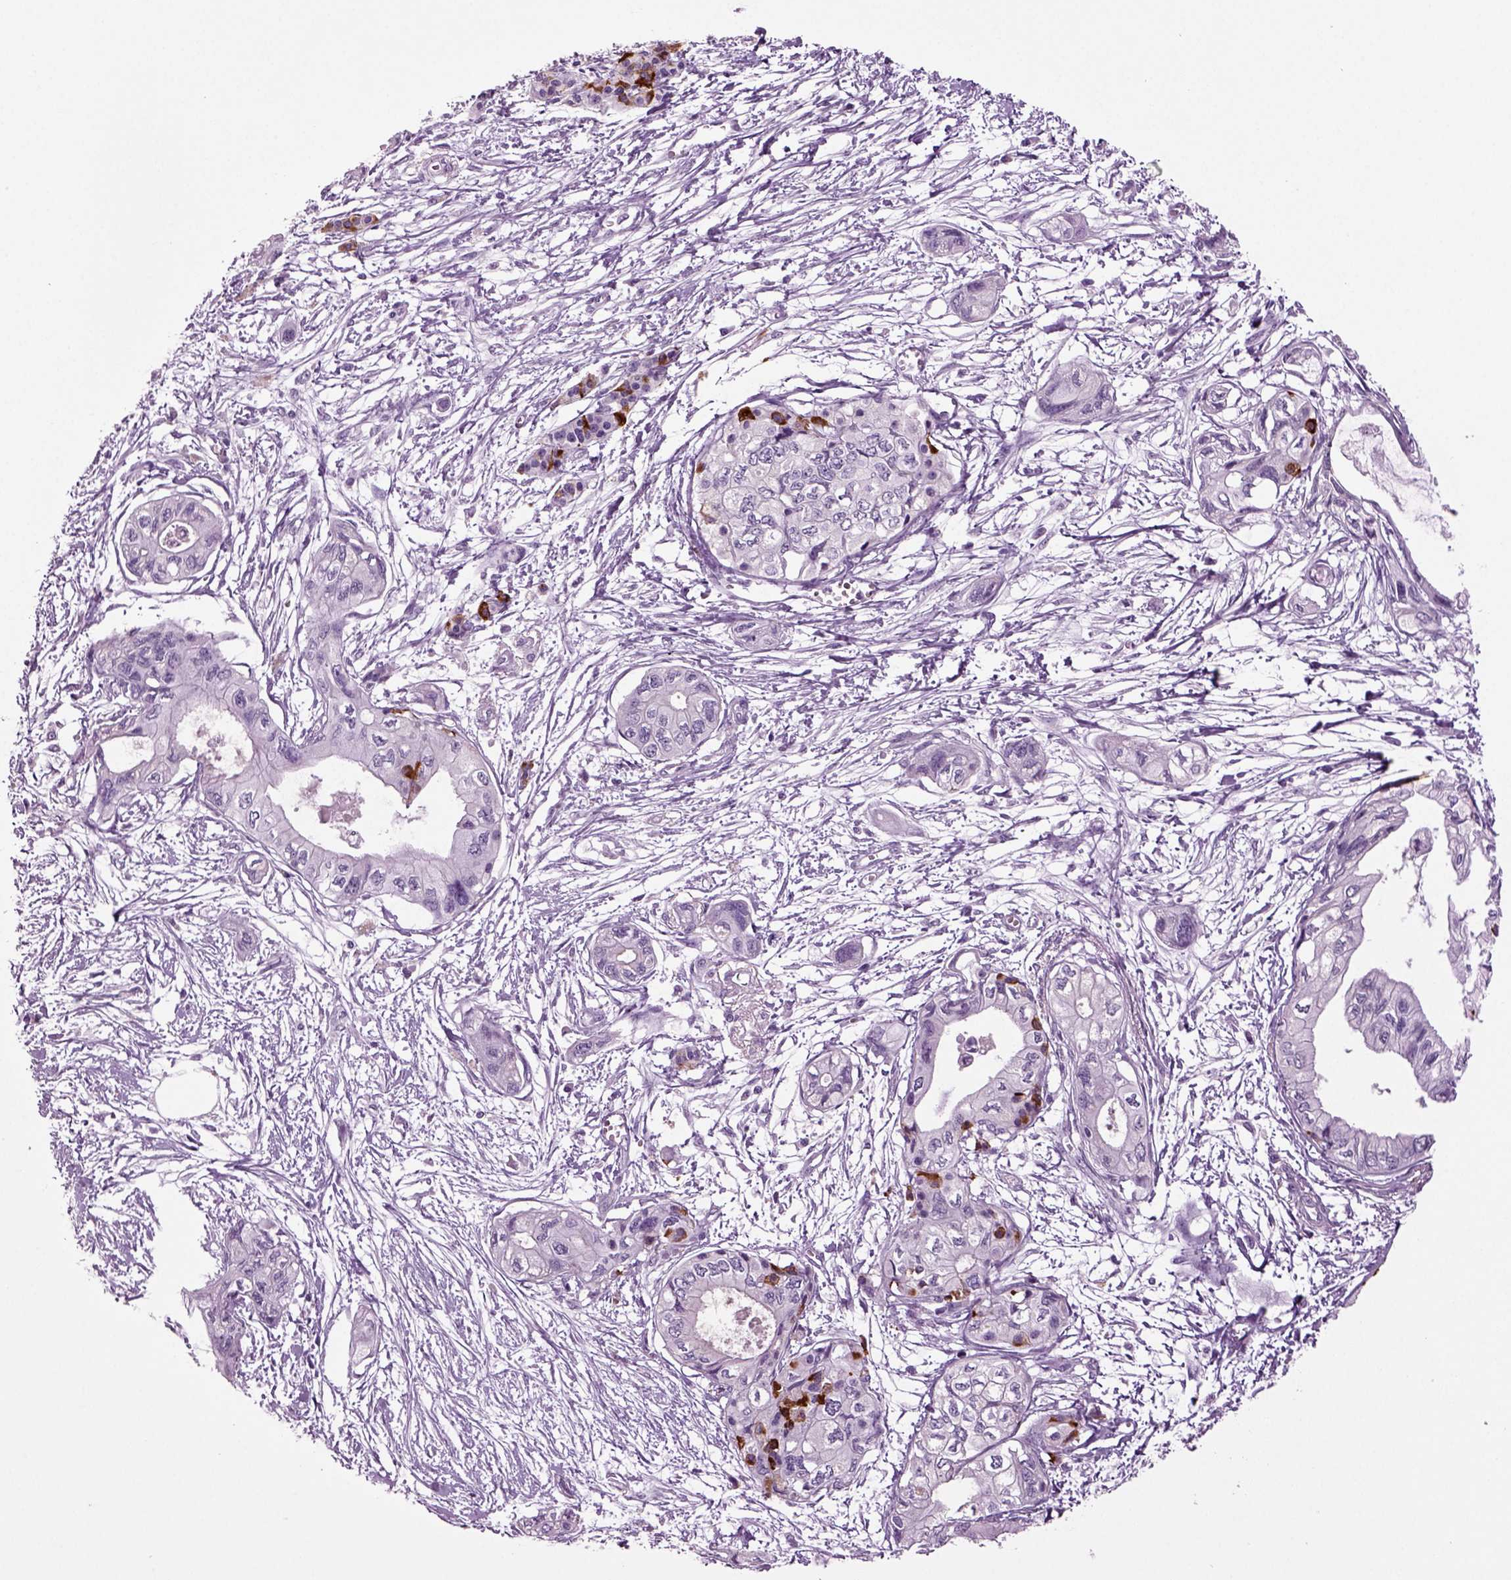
{"staining": {"intensity": "negative", "quantity": "none", "location": "none"}, "tissue": "pancreatic cancer", "cell_type": "Tumor cells", "image_type": "cancer", "snomed": [{"axis": "morphology", "description": "Adenocarcinoma, NOS"}, {"axis": "topography", "description": "Pancreas"}], "caption": "Adenocarcinoma (pancreatic) was stained to show a protein in brown. There is no significant expression in tumor cells. (DAB immunohistochemistry with hematoxylin counter stain).", "gene": "SLC17A6", "patient": {"sex": "female", "age": 76}}